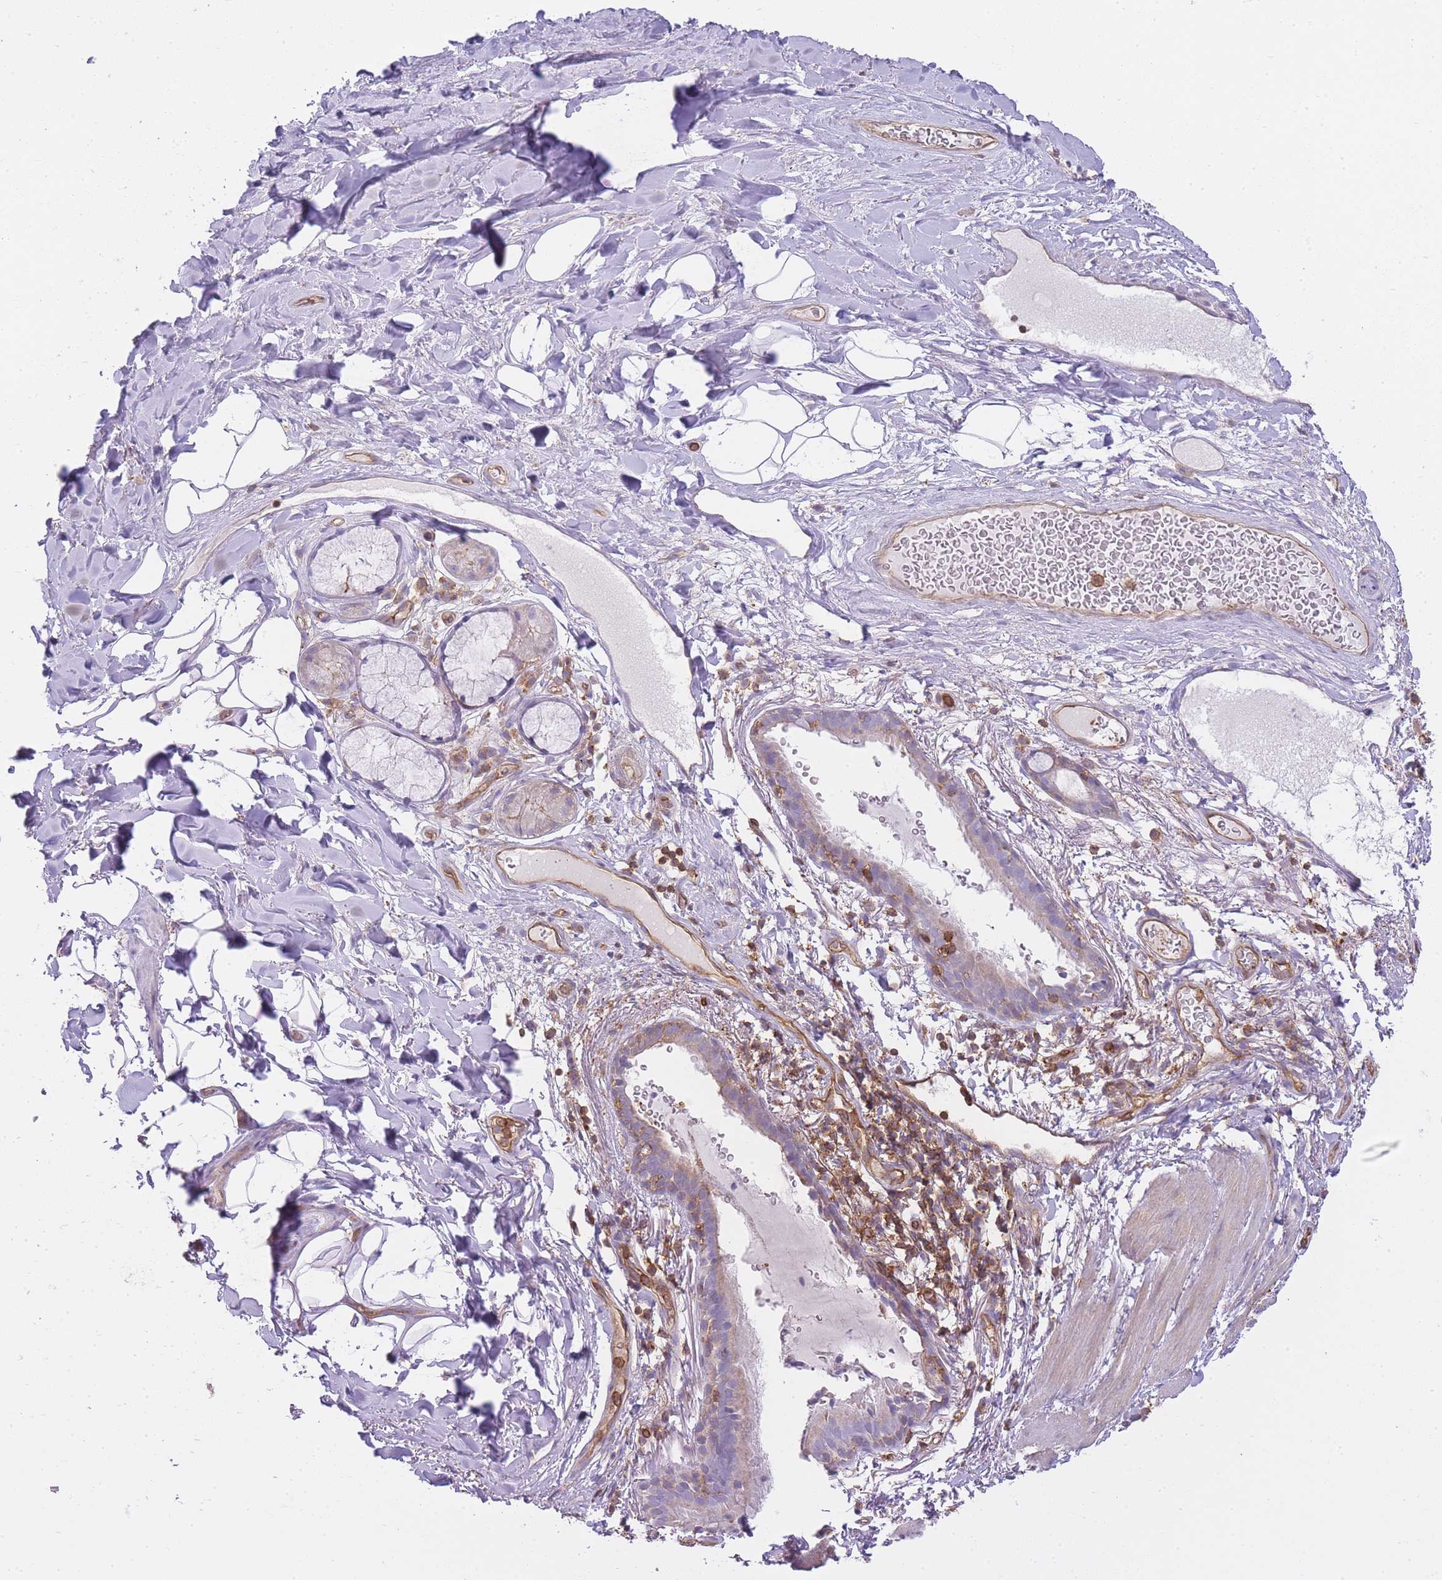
{"staining": {"intensity": "negative", "quantity": "none", "location": "none"}, "tissue": "bronchus", "cell_type": "Respiratory epithelial cells", "image_type": "normal", "snomed": [{"axis": "morphology", "description": "Normal tissue, NOS"}, {"axis": "topography", "description": "Cartilage tissue"}], "caption": "IHC histopathology image of benign bronchus: human bronchus stained with DAB demonstrates no significant protein positivity in respiratory epithelial cells. (Stains: DAB (3,3'-diaminobenzidine) immunohistochemistry with hematoxylin counter stain, Microscopy: brightfield microscopy at high magnification).", "gene": "MSN", "patient": {"sex": "male", "age": 63}}